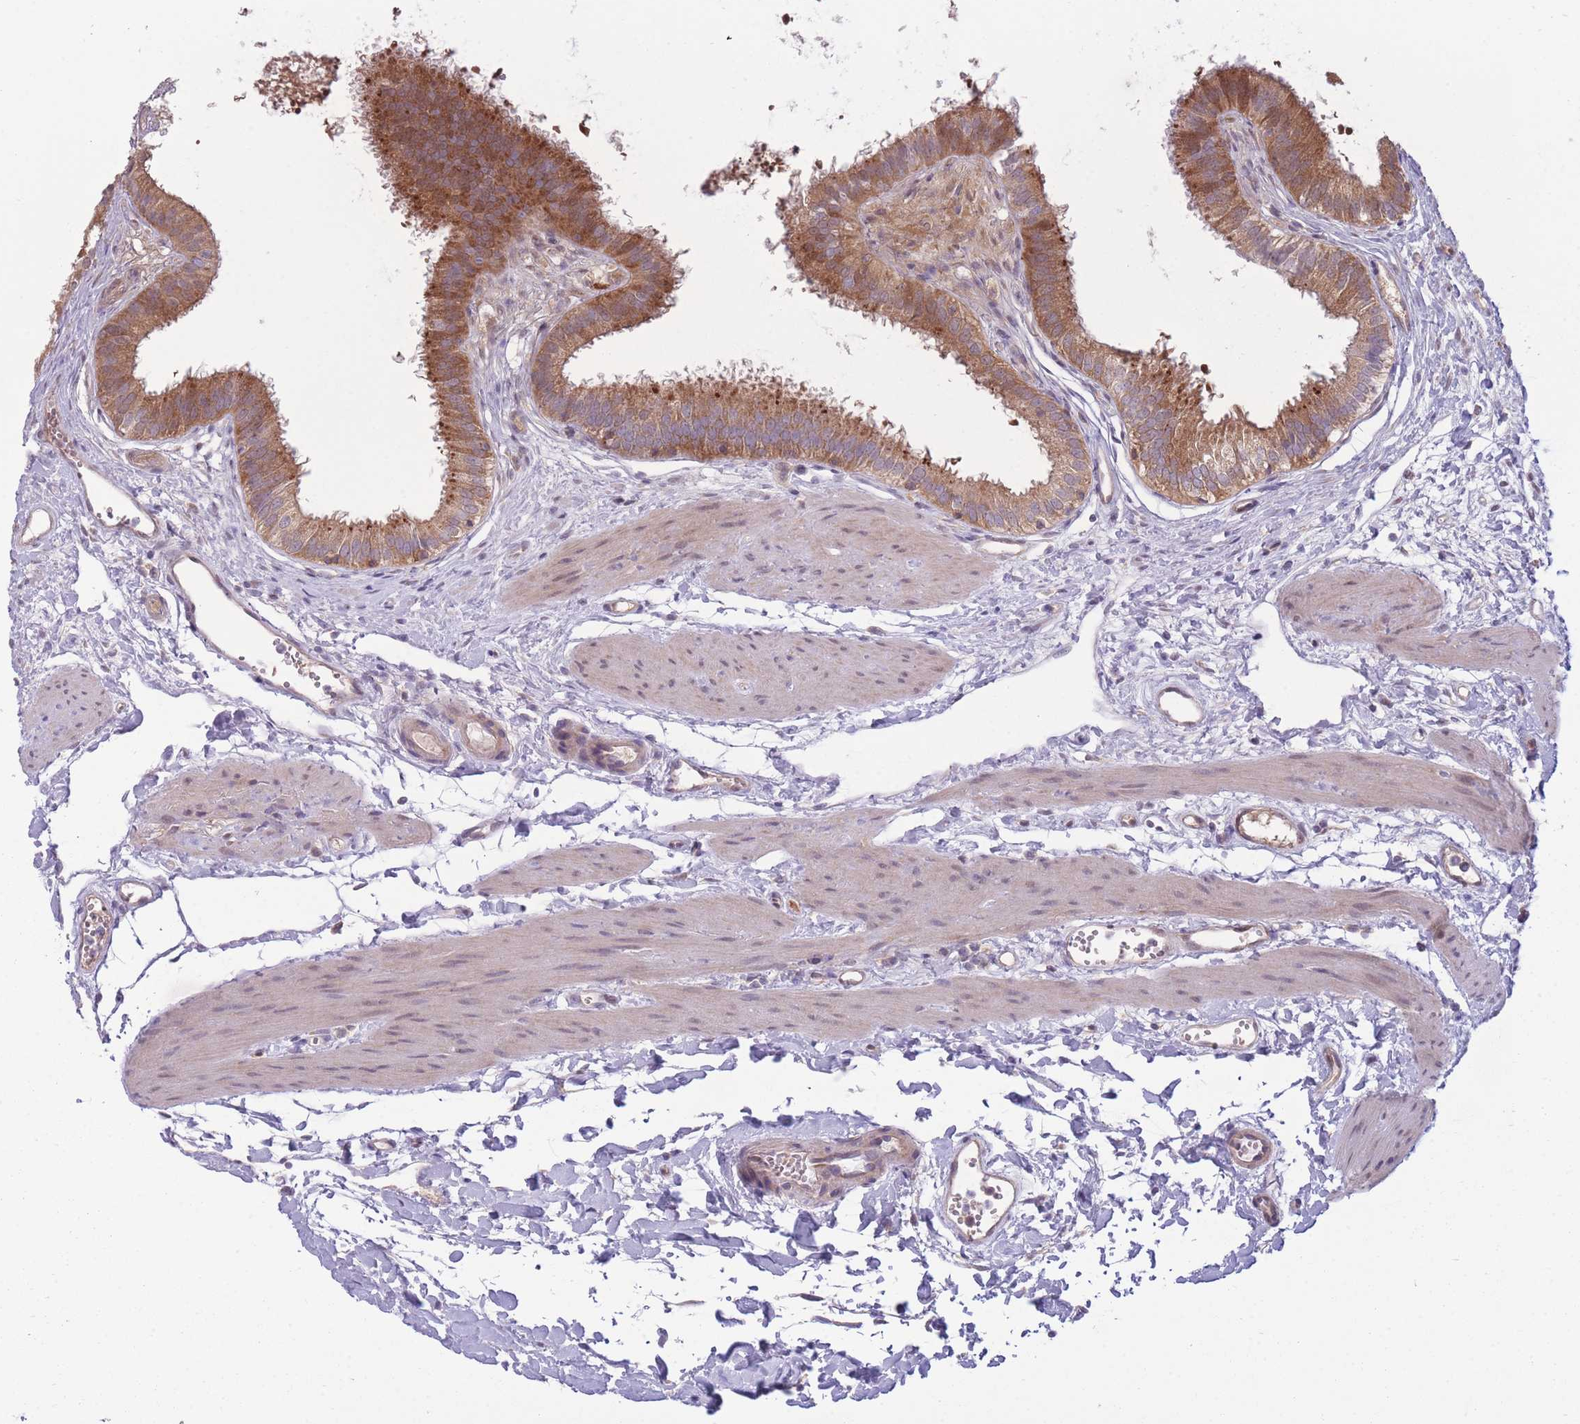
{"staining": {"intensity": "moderate", "quantity": ">75%", "location": "cytoplasmic/membranous"}, "tissue": "gallbladder", "cell_type": "Glandular cells", "image_type": "normal", "snomed": [{"axis": "morphology", "description": "Normal tissue, NOS"}, {"axis": "topography", "description": "Gallbladder"}], "caption": "Protein expression analysis of unremarkable human gallbladder reveals moderate cytoplasmic/membranous staining in about >75% of glandular cells. (DAB (3,3'-diaminobenzidine) = brown stain, brightfield microscopy at high magnification).", "gene": "CCT6A", "patient": {"sex": "female", "age": 54}}